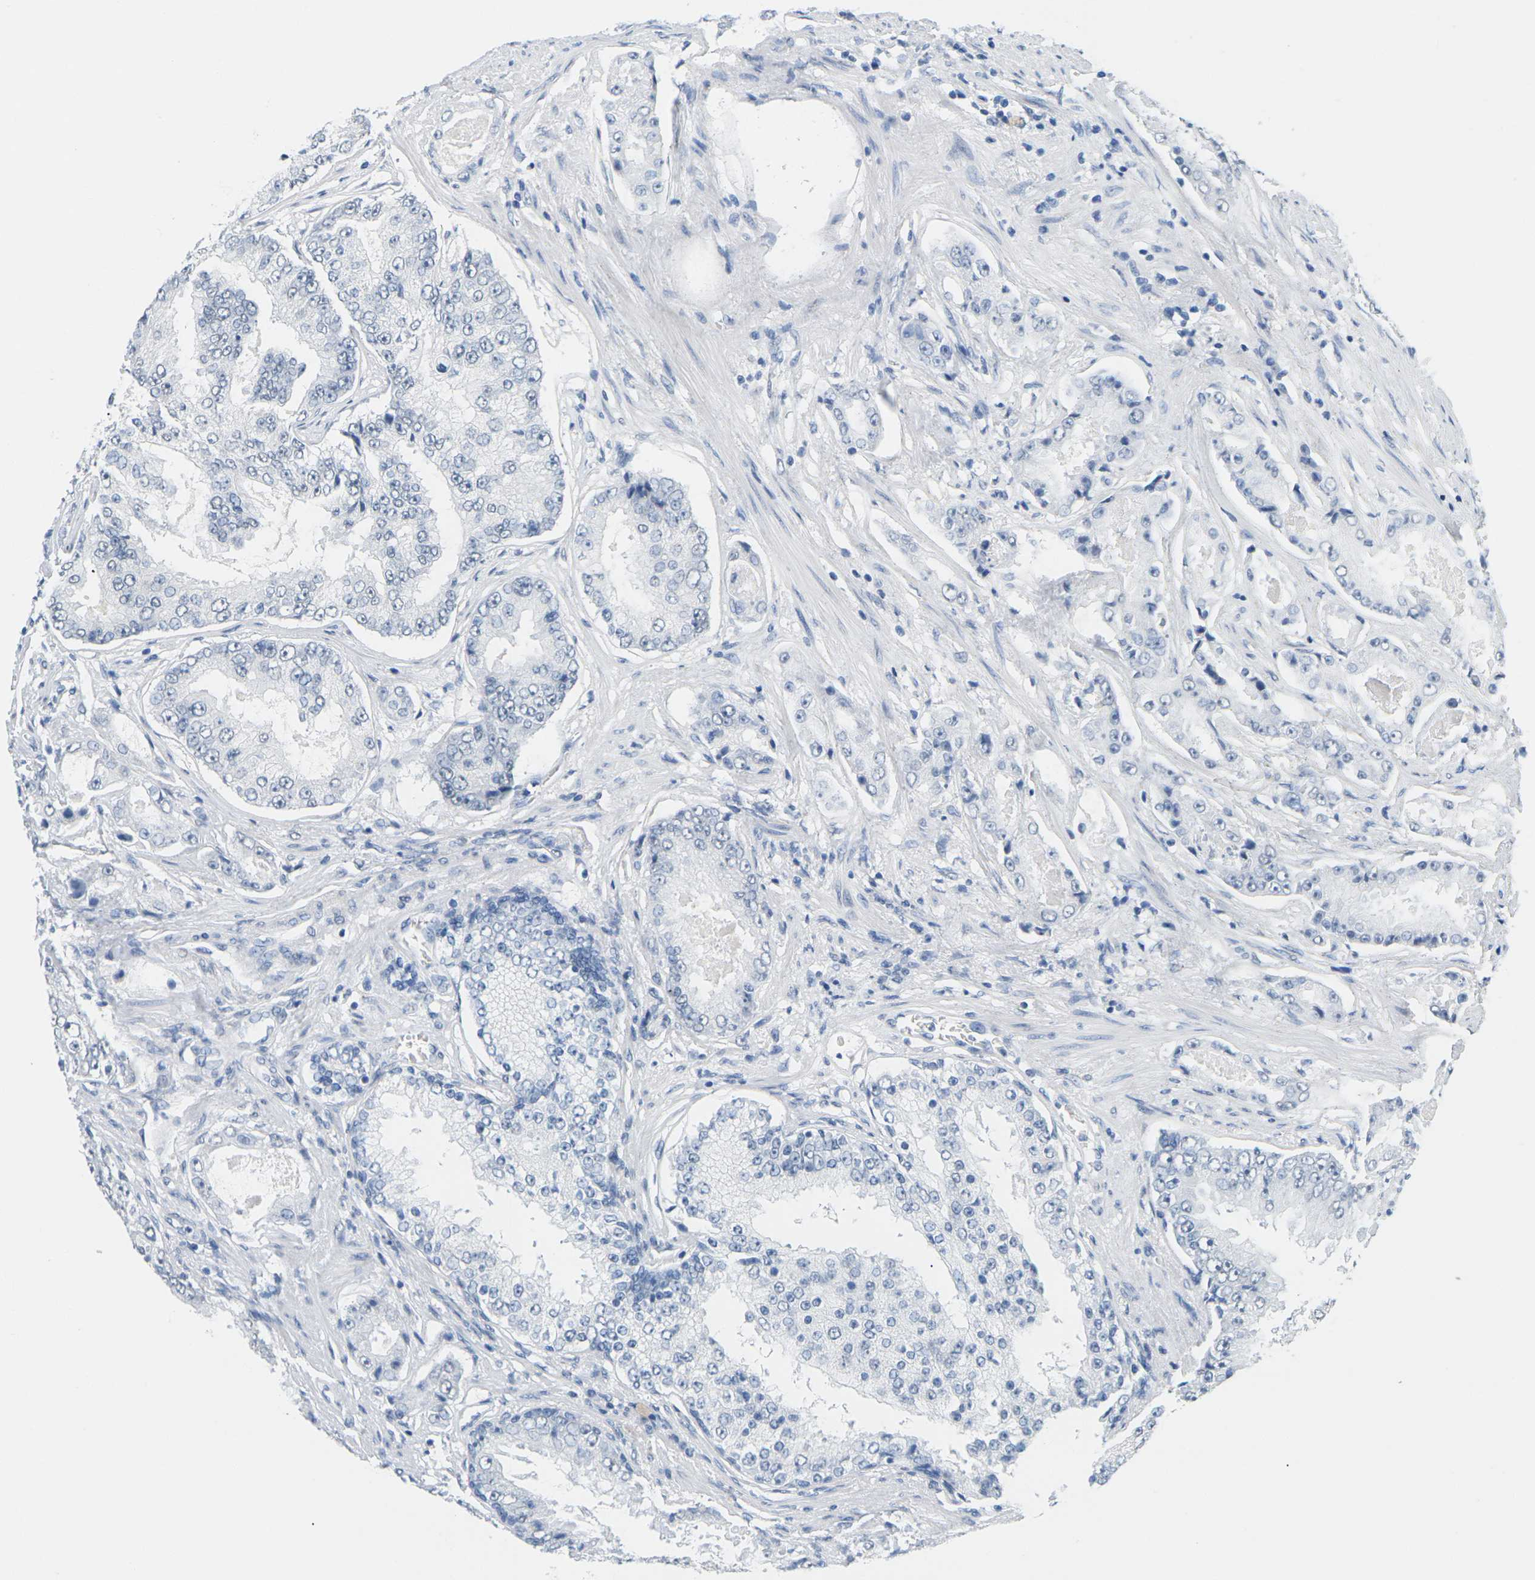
{"staining": {"intensity": "negative", "quantity": "none", "location": "none"}, "tissue": "prostate cancer", "cell_type": "Tumor cells", "image_type": "cancer", "snomed": [{"axis": "morphology", "description": "Adenocarcinoma, High grade"}, {"axis": "topography", "description": "Prostate"}], "caption": "High magnification brightfield microscopy of prostate high-grade adenocarcinoma stained with DAB (brown) and counterstained with hematoxylin (blue): tumor cells show no significant expression. (DAB (3,3'-diaminobenzidine) immunohistochemistry (IHC) visualized using brightfield microscopy, high magnification).", "gene": "CTAG1A", "patient": {"sex": "male", "age": 73}}